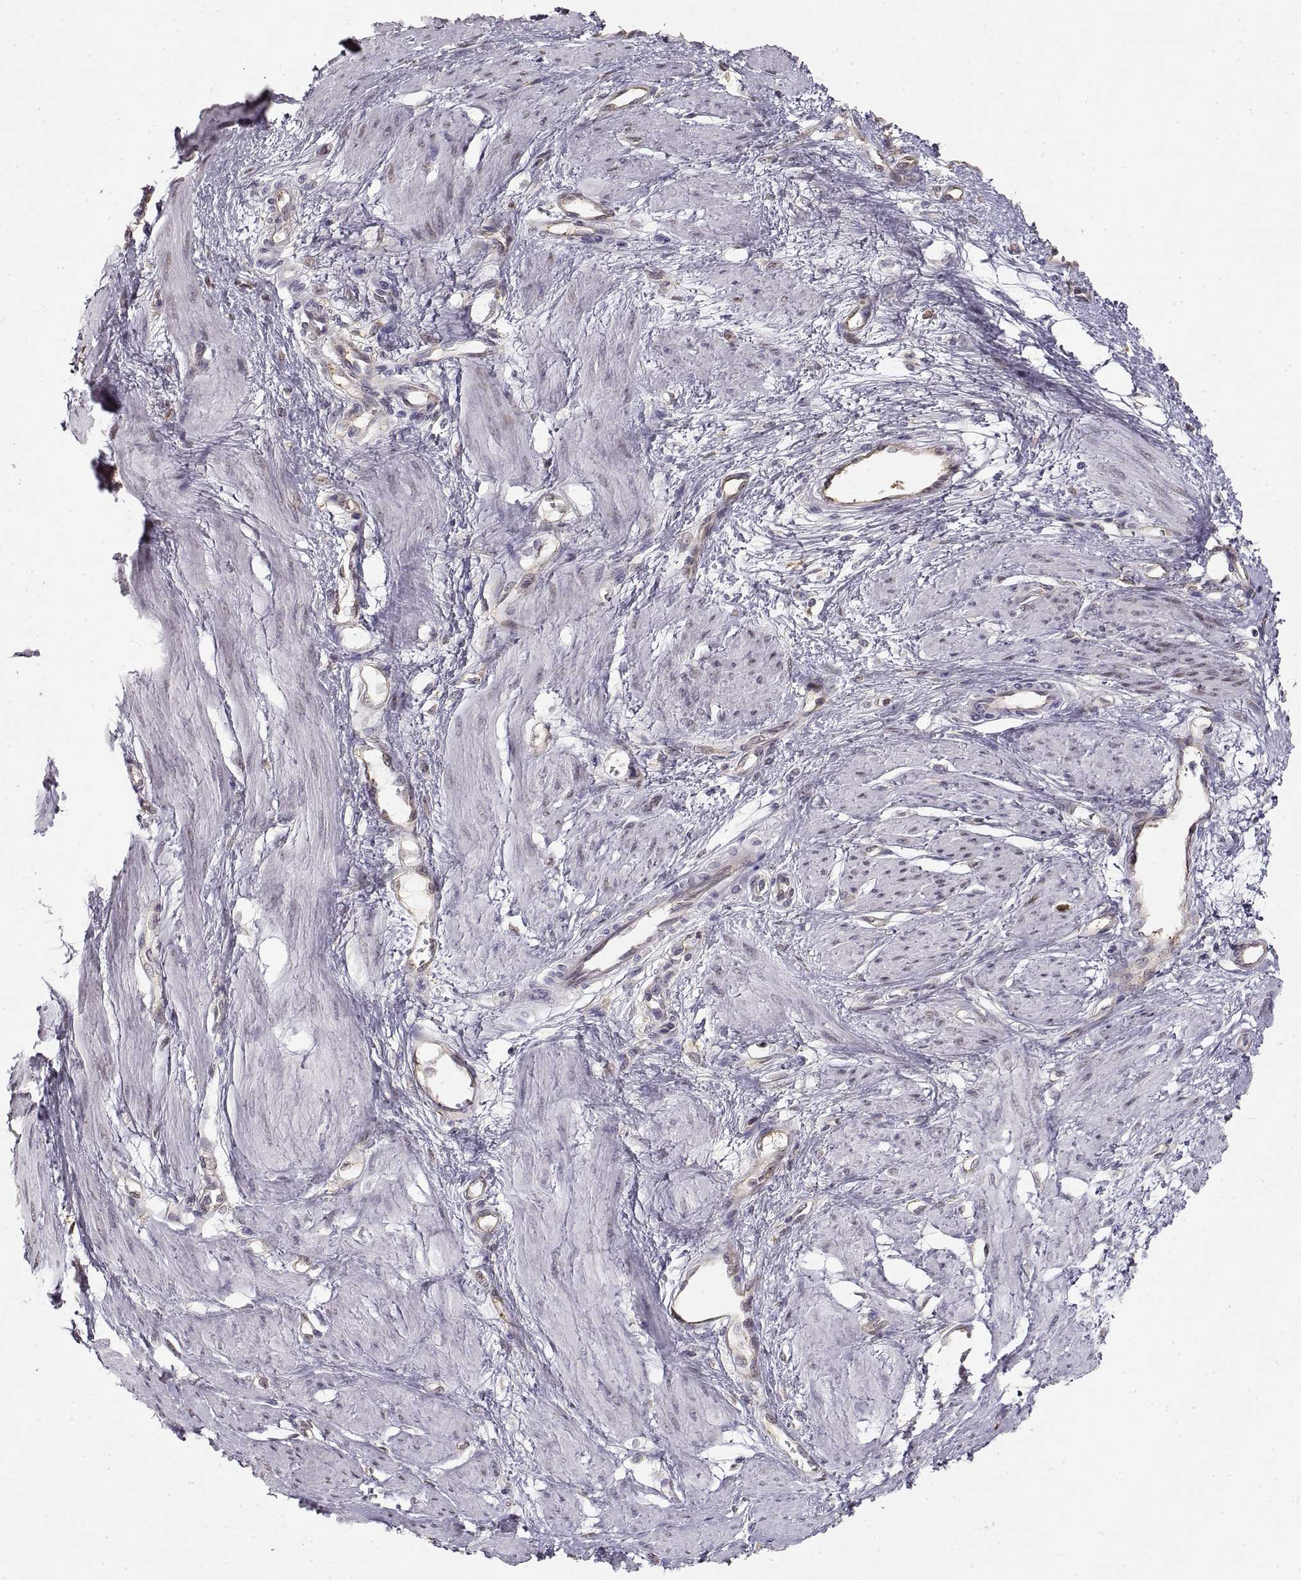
{"staining": {"intensity": "negative", "quantity": "none", "location": "none"}, "tissue": "smooth muscle", "cell_type": "Smooth muscle cells", "image_type": "normal", "snomed": [{"axis": "morphology", "description": "Normal tissue, NOS"}, {"axis": "topography", "description": "Smooth muscle"}, {"axis": "topography", "description": "Uterus"}], "caption": "Image shows no protein staining in smooth muscle cells of benign smooth muscle. The staining is performed using DAB brown chromogen with nuclei counter-stained in using hematoxylin.", "gene": "HSP90AB1", "patient": {"sex": "female", "age": 39}}